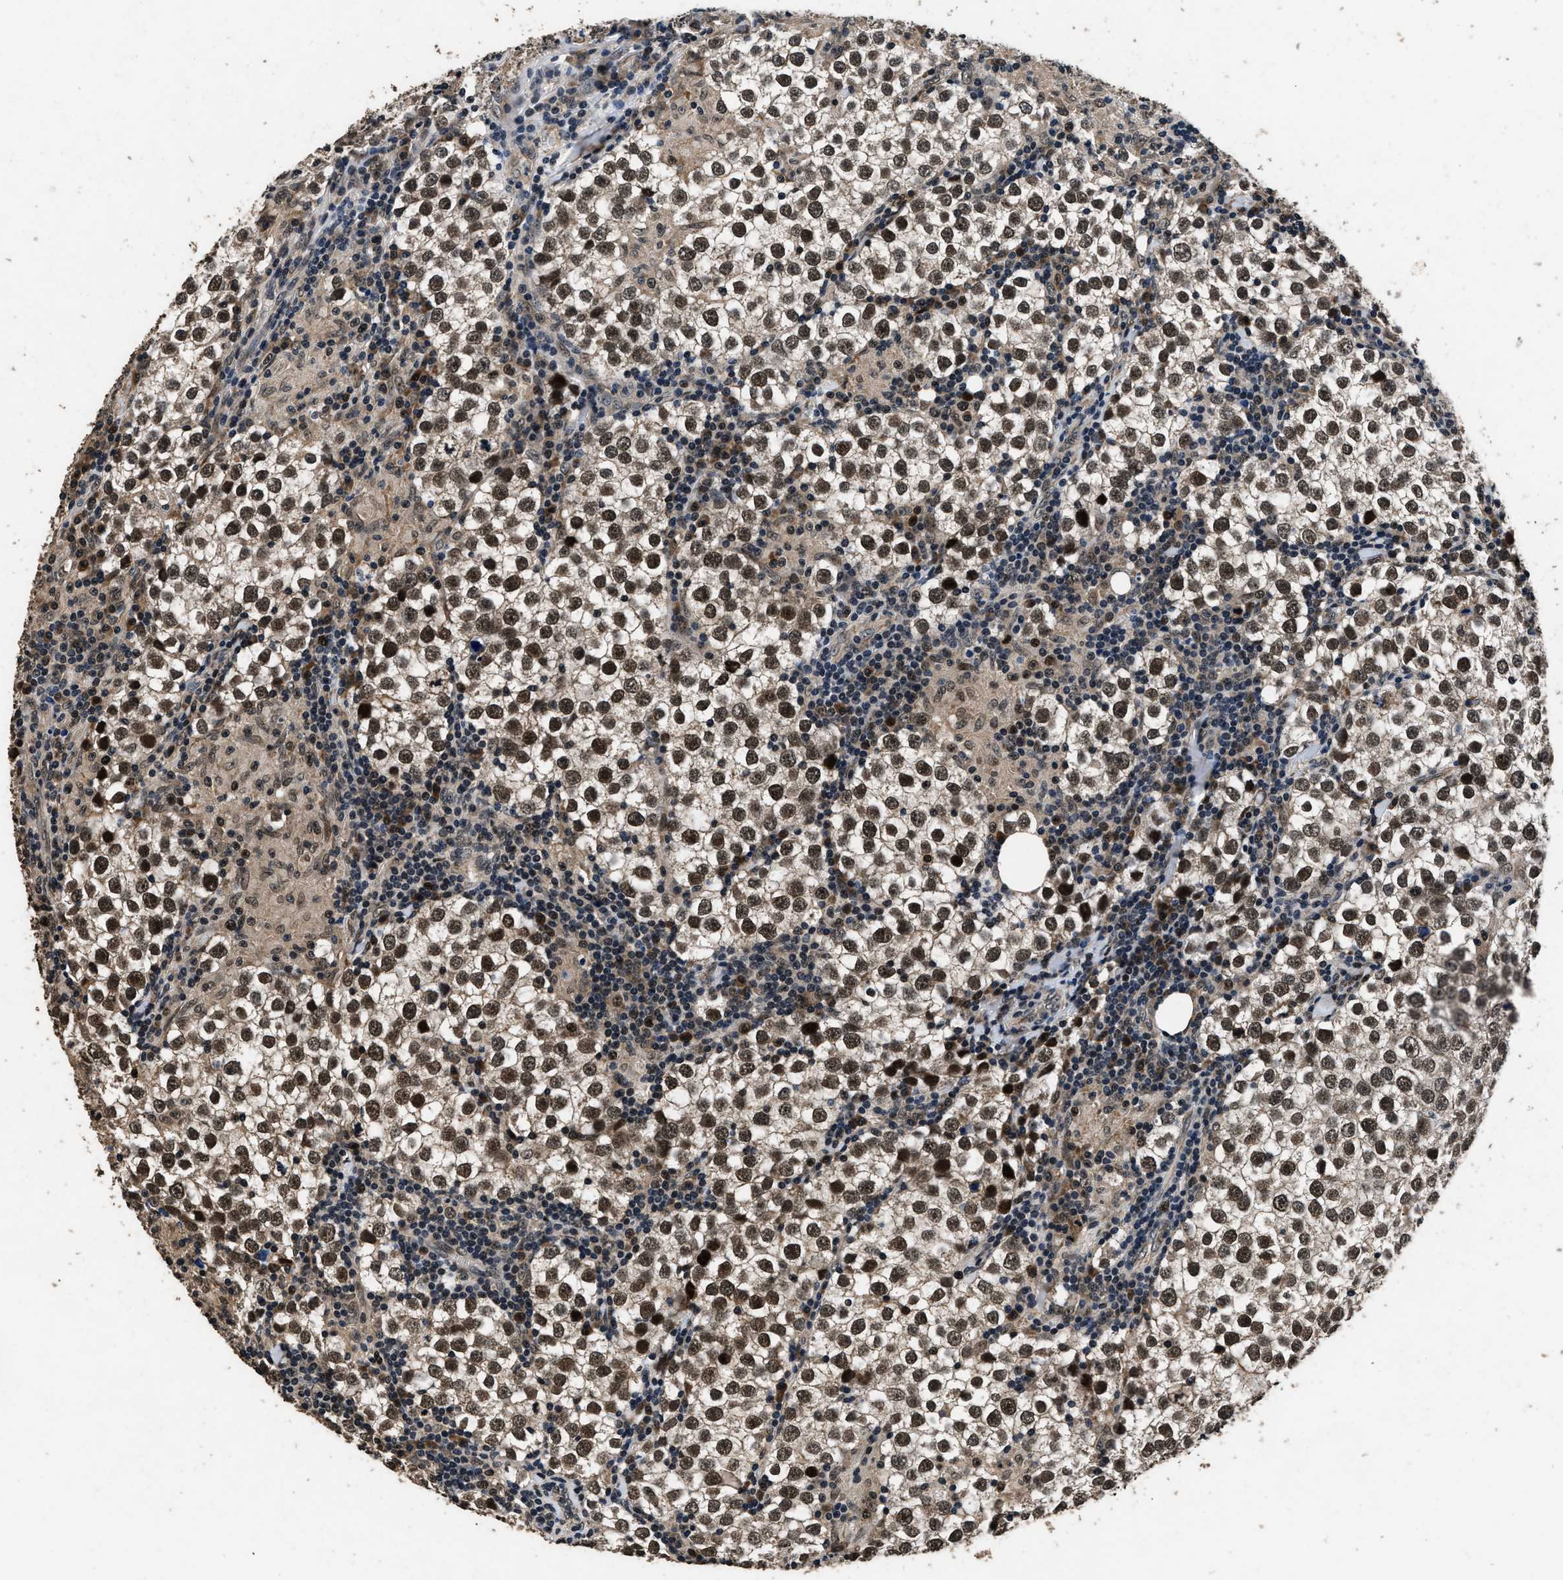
{"staining": {"intensity": "strong", "quantity": ">75%", "location": "nuclear"}, "tissue": "testis cancer", "cell_type": "Tumor cells", "image_type": "cancer", "snomed": [{"axis": "morphology", "description": "Seminoma, NOS"}, {"axis": "morphology", "description": "Carcinoma, Embryonal, NOS"}, {"axis": "topography", "description": "Testis"}], "caption": "Immunohistochemical staining of testis cancer (seminoma) reveals strong nuclear protein expression in about >75% of tumor cells. (DAB (3,3'-diaminobenzidine) = brown stain, brightfield microscopy at high magnification).", "gene": "CSTF1", "patient": {"sex": "male", "age": 36}}